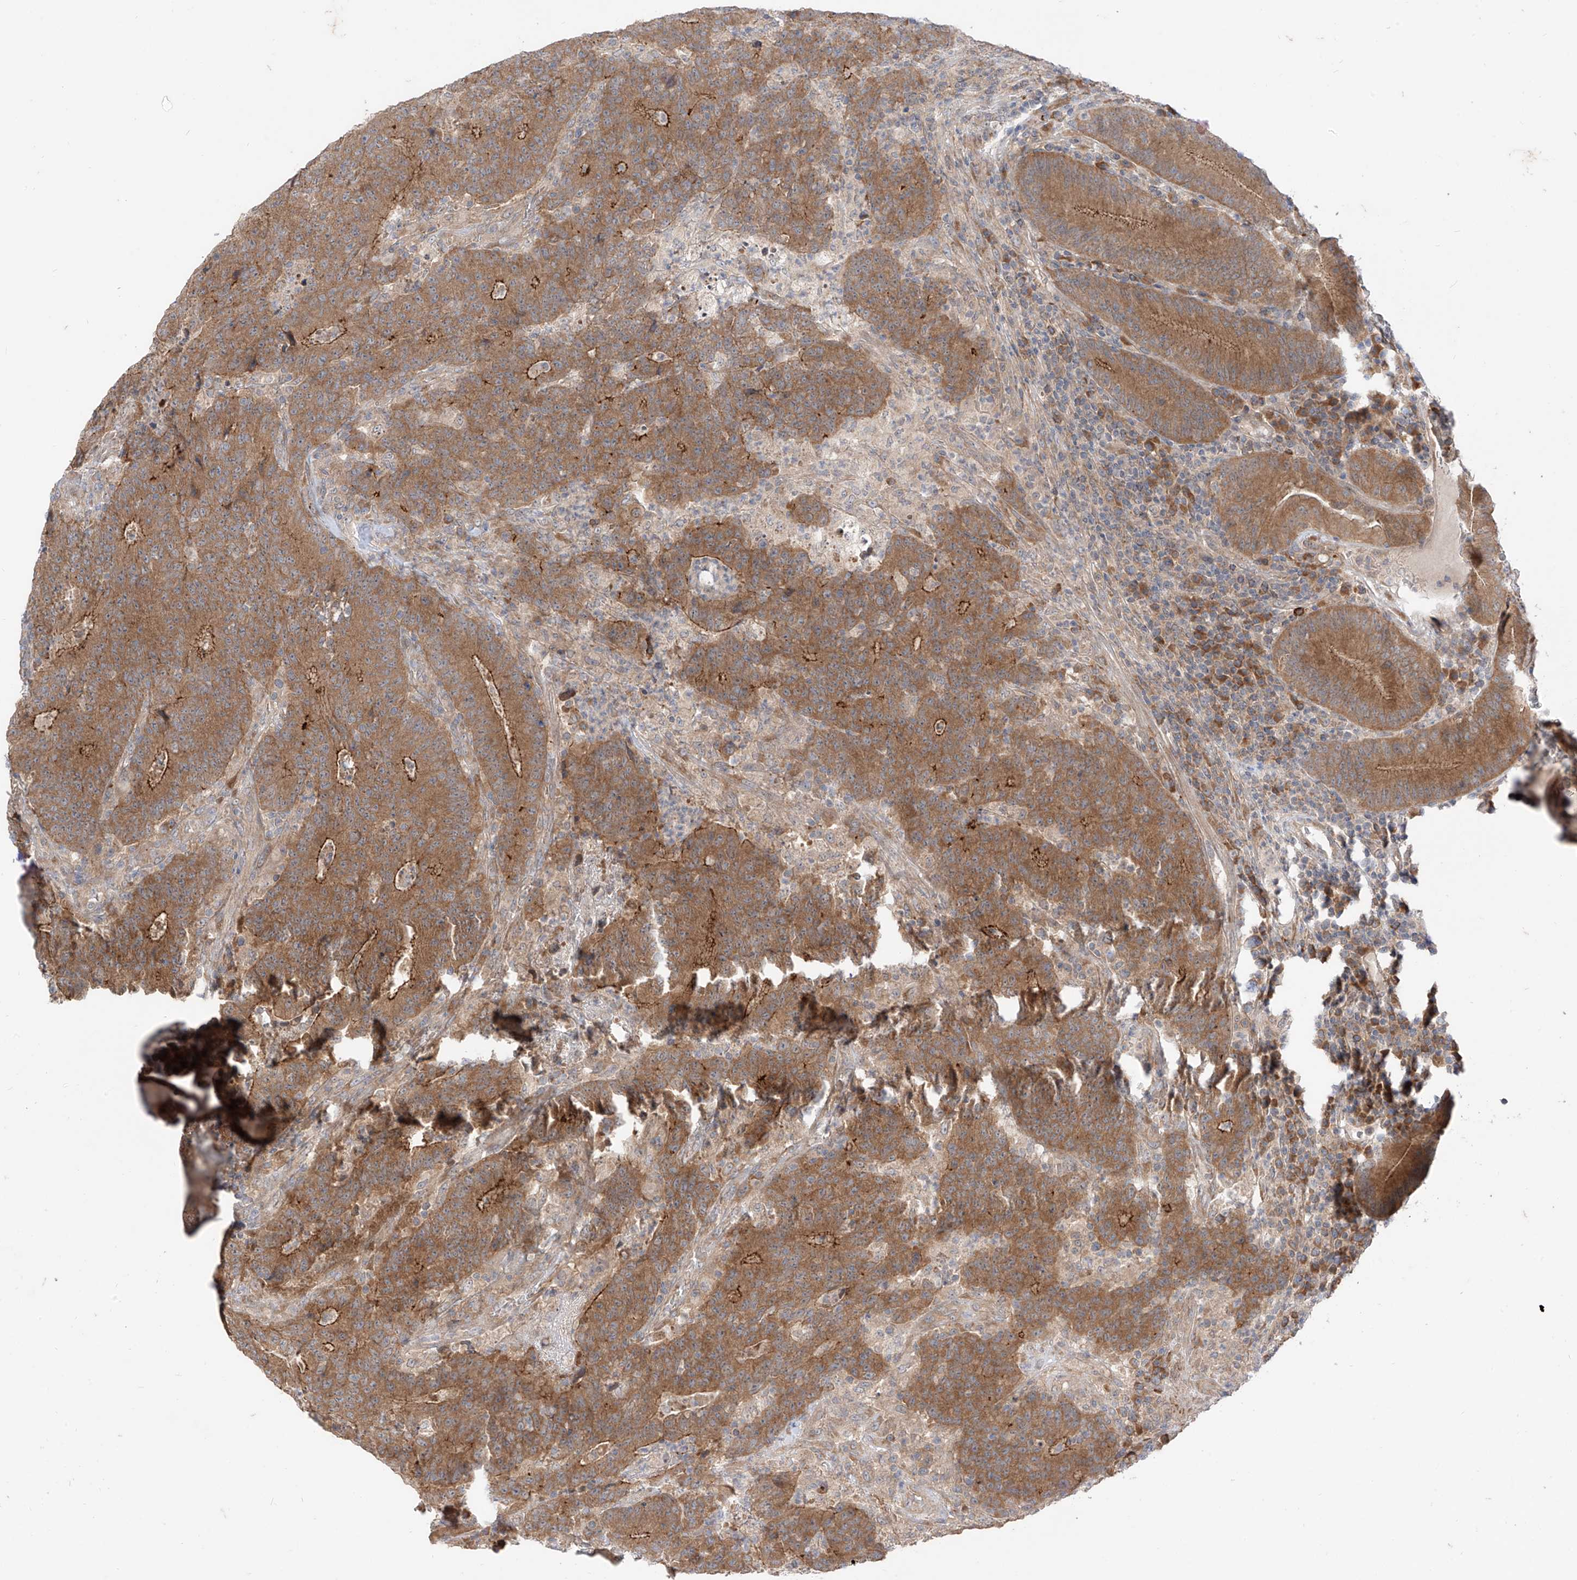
{"staining": {"intensity": "moderate", "quantity": ">75%", "location": "cytoplasmic/membranous"}, "tissue": "colorectal cancer", "cell_type": "Tumor cells", "image_type": "cancer", "snomed": [{"axis": "morphology", "description": "Normal tissue, NOS"}, {"axis": "morphology", "description": "Adenocarcinoma, NOS"}, {"axis": "topography", "description": "Colon"}], "caption": "The immunohistochemical stain shows moderate cytoplasmic/membranous expression in tumor cells of adenocarcinoma (colorectal) tissue. The protein of interest is stained brown, and the nuclei are stained in blue (DAB IHC with brightfield microscopy, high magnification).", "gene": "MTUS2", "patient": {"sex": "female", "age": 75}}